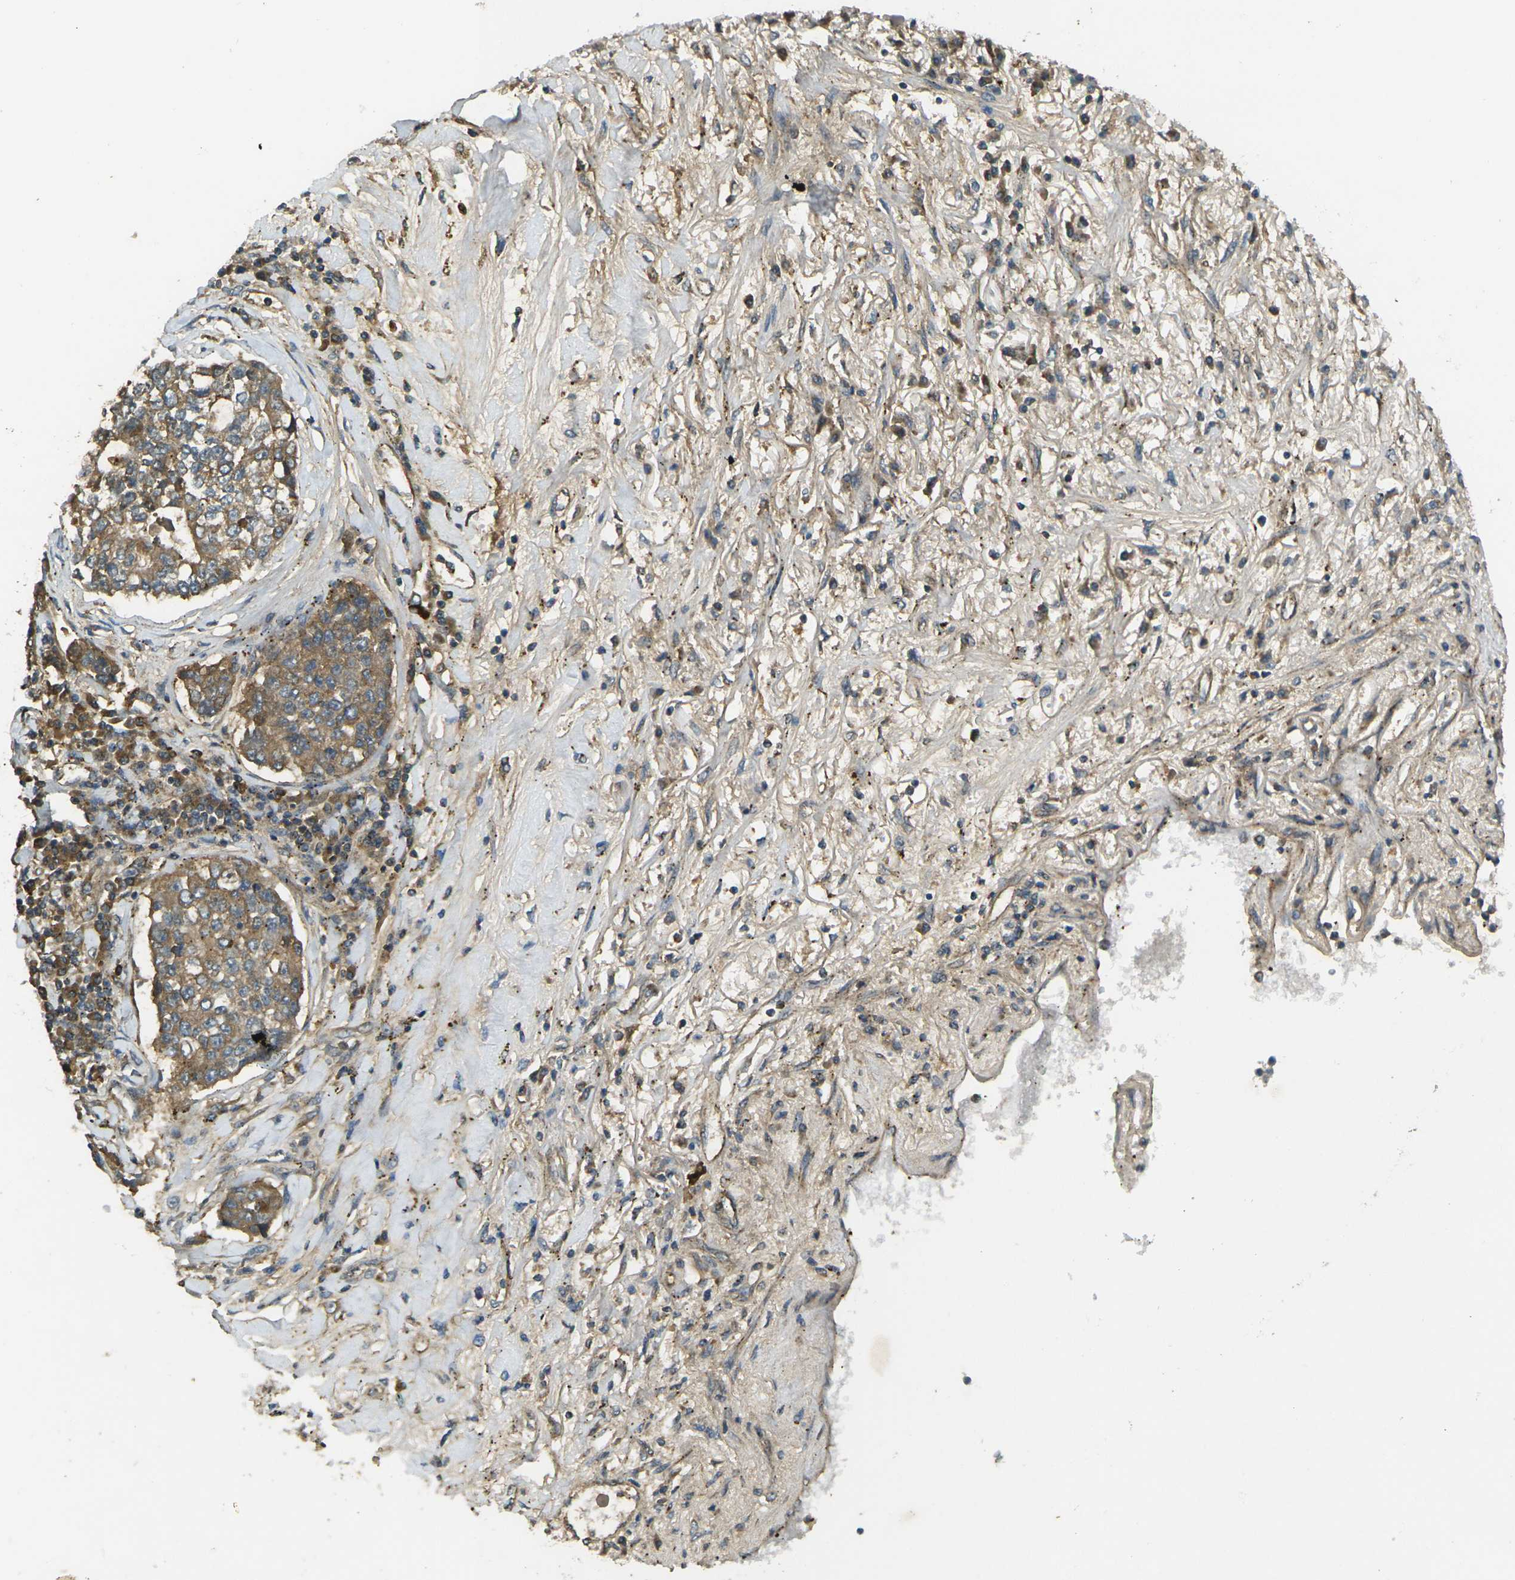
{"staining": {"intensity": "moderate", "quantity": ">75%", "location": "cytoplasmic/membranous"}, "tissue": "lung cancer", "cell_type": "Tumor cells", "image_type": "cancer", "snomed": [{"axis": "morphology", "description": "Adenocarcinoma, NOS"}, {"axis": "topography", "description": "Lung"}], "caption": "Immunohistochemistry (IHC) micrograph of lung cancer stained for a protein (brown), which shows medium levels of moderate cytoplasmic/membranous positivity in approximately >75% of tumor cells.", "gene": "IGF1R", "patient": {"sex": "male", "age": 49}}